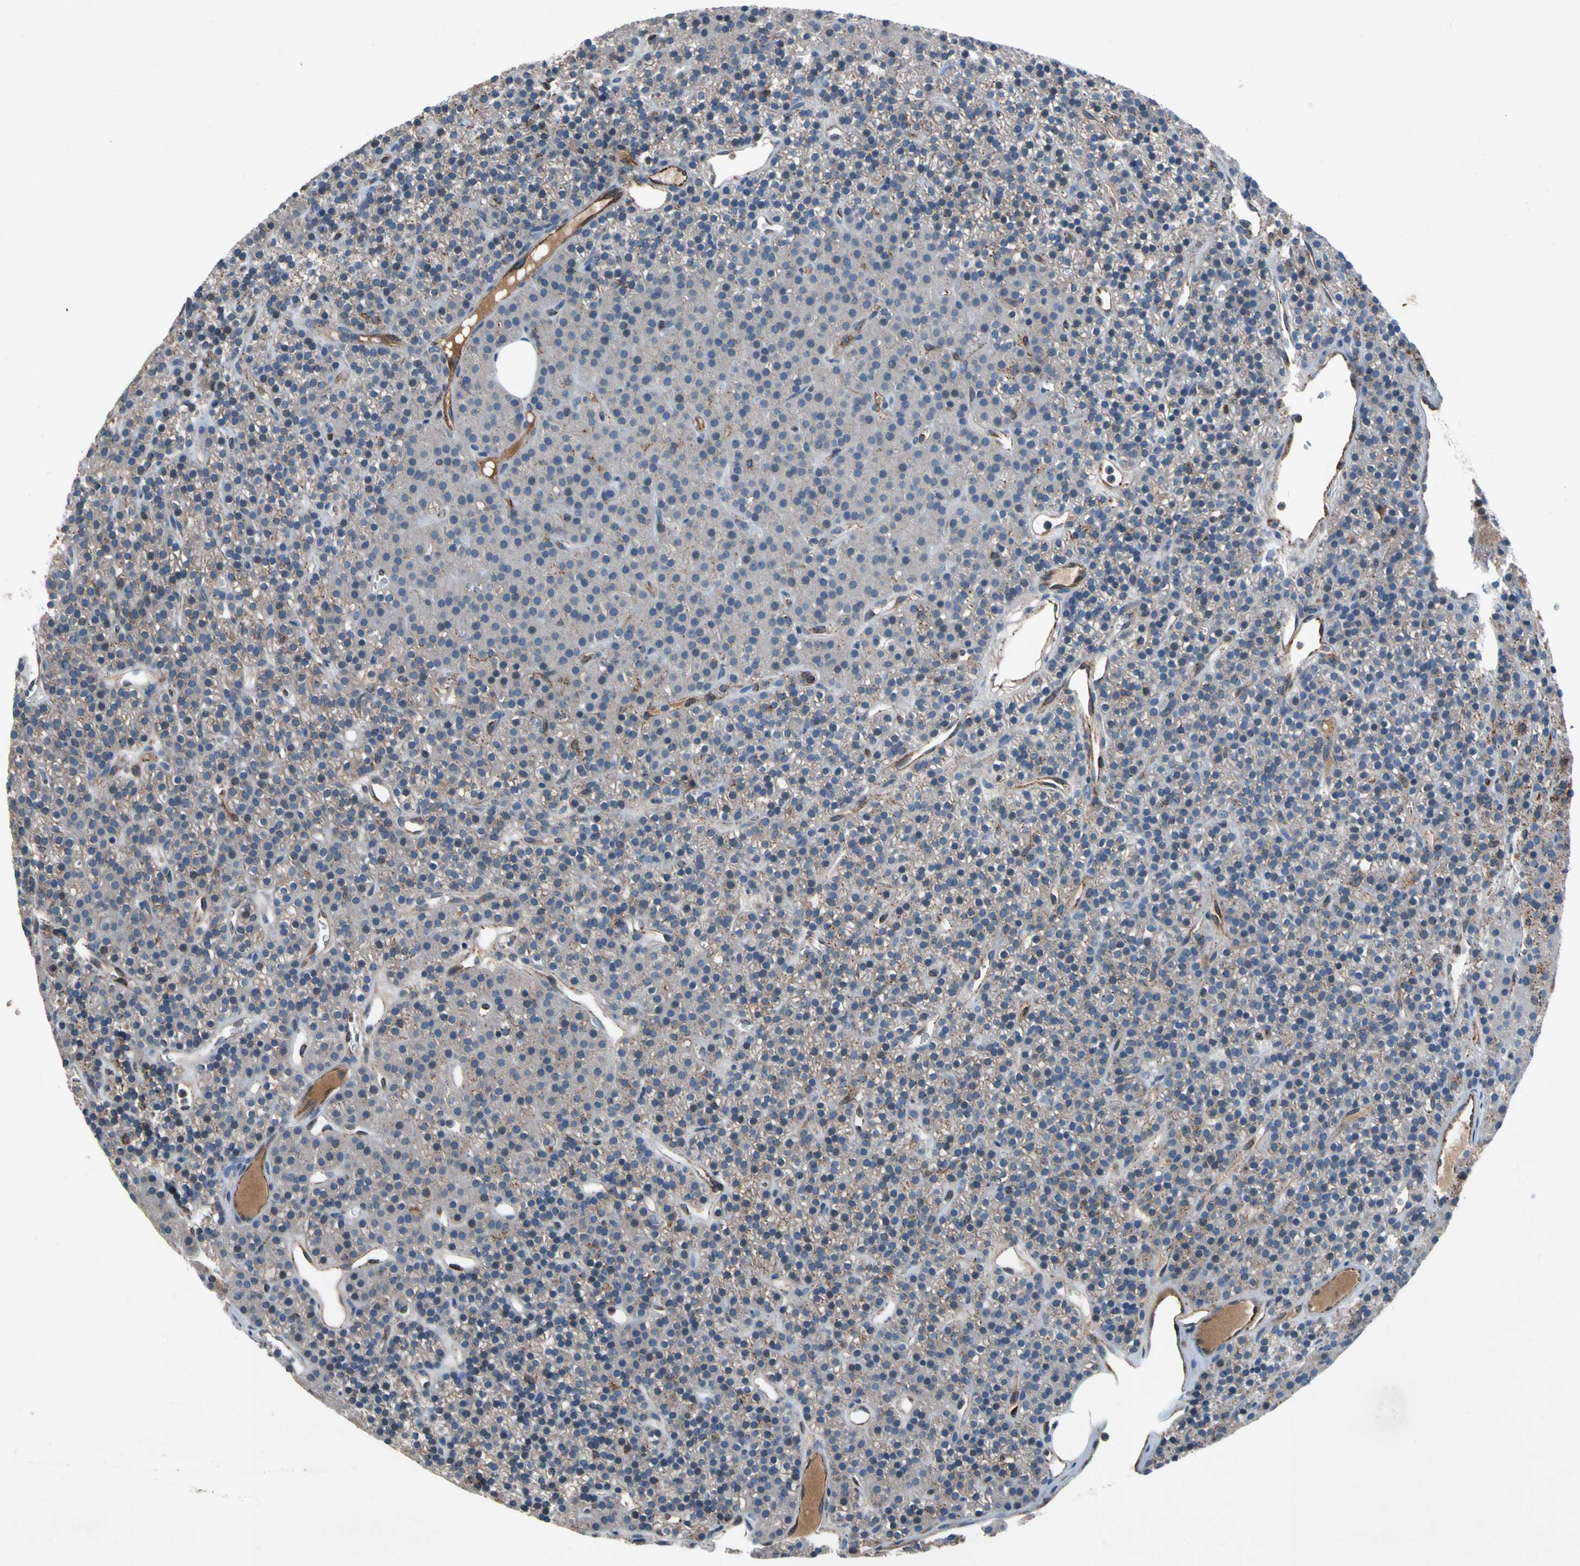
{"staining": {"intensity": "weak", "quantity": "<25%", "location": "cytoplasmic/membranous"}, "tissue": "parathyroid gland", "cell_type": "Glandular cells", "image_type": "normal", "snomed": [{"axis": "morphology", "description": "Normal tissue, NOS"}, {"axis": "morphology", "description": "Hyperplasia, NOS"}, {"axis": "topography", "description": "Parathyroid gland"}], "caption": "This is an immunohistochemistry (IHC) micrograph of benign parathyroid gland. There is no expression in glandular cells.", "gene": "NDFIP2", "patient": {"sex": "male", "age": 44}}